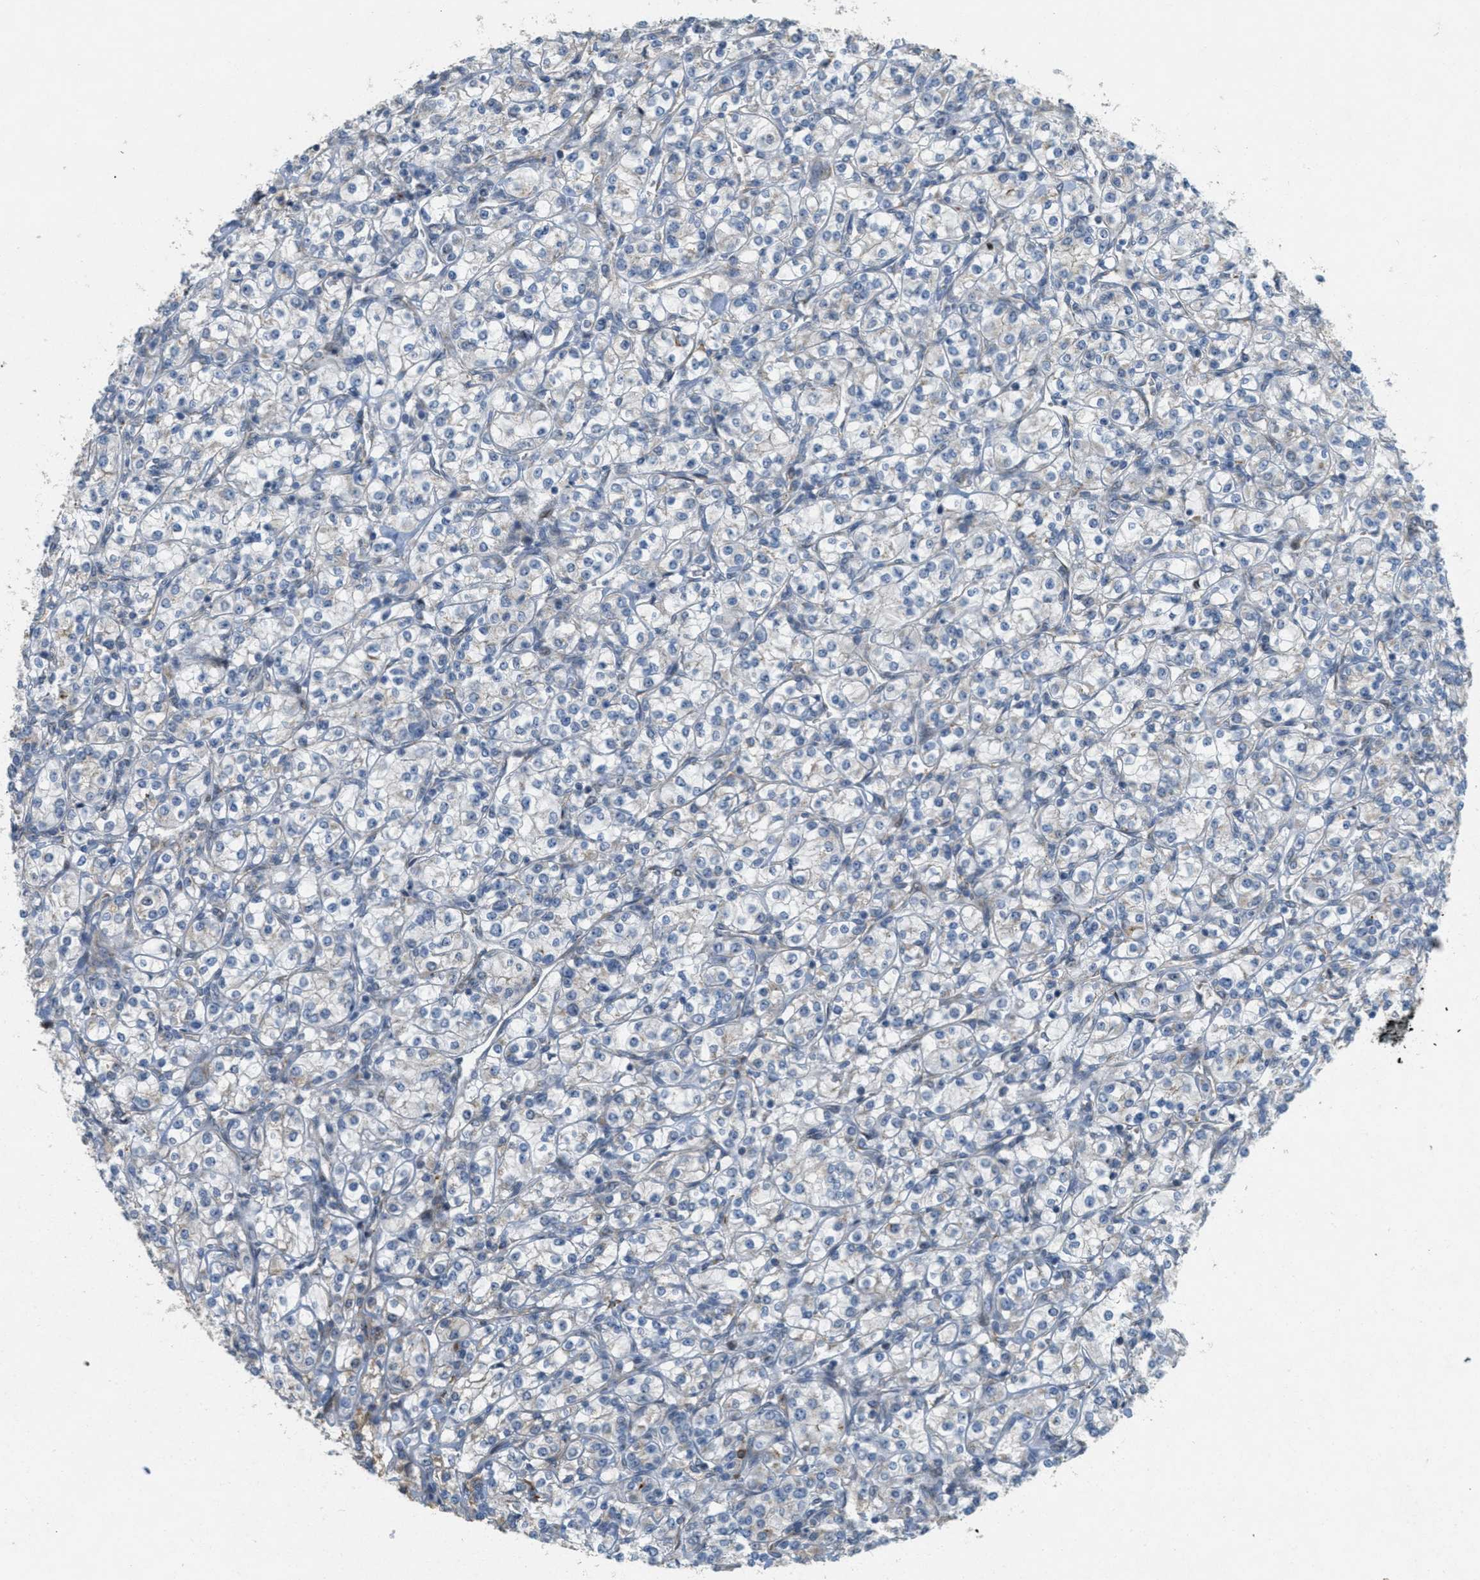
{"staining": {"intensity": "negative", "quantity": "none", "location": "none"}, "tissue": "renal cancer", "cell_type": "Tumor cells", "image_type": "cancer", "snomed": [{"axis": "morphology", "description": "Adenocarcinoma, NOS"}, {"axis": "topography", "description": "Kidney"}], "caption": "Immunohistochemistry (IHC) of human adenocarcinoma (renal) exhibits no expression in tumor cells.", "gene": "ZFPL1", "patient": {"sex": "male", "age": 77}}